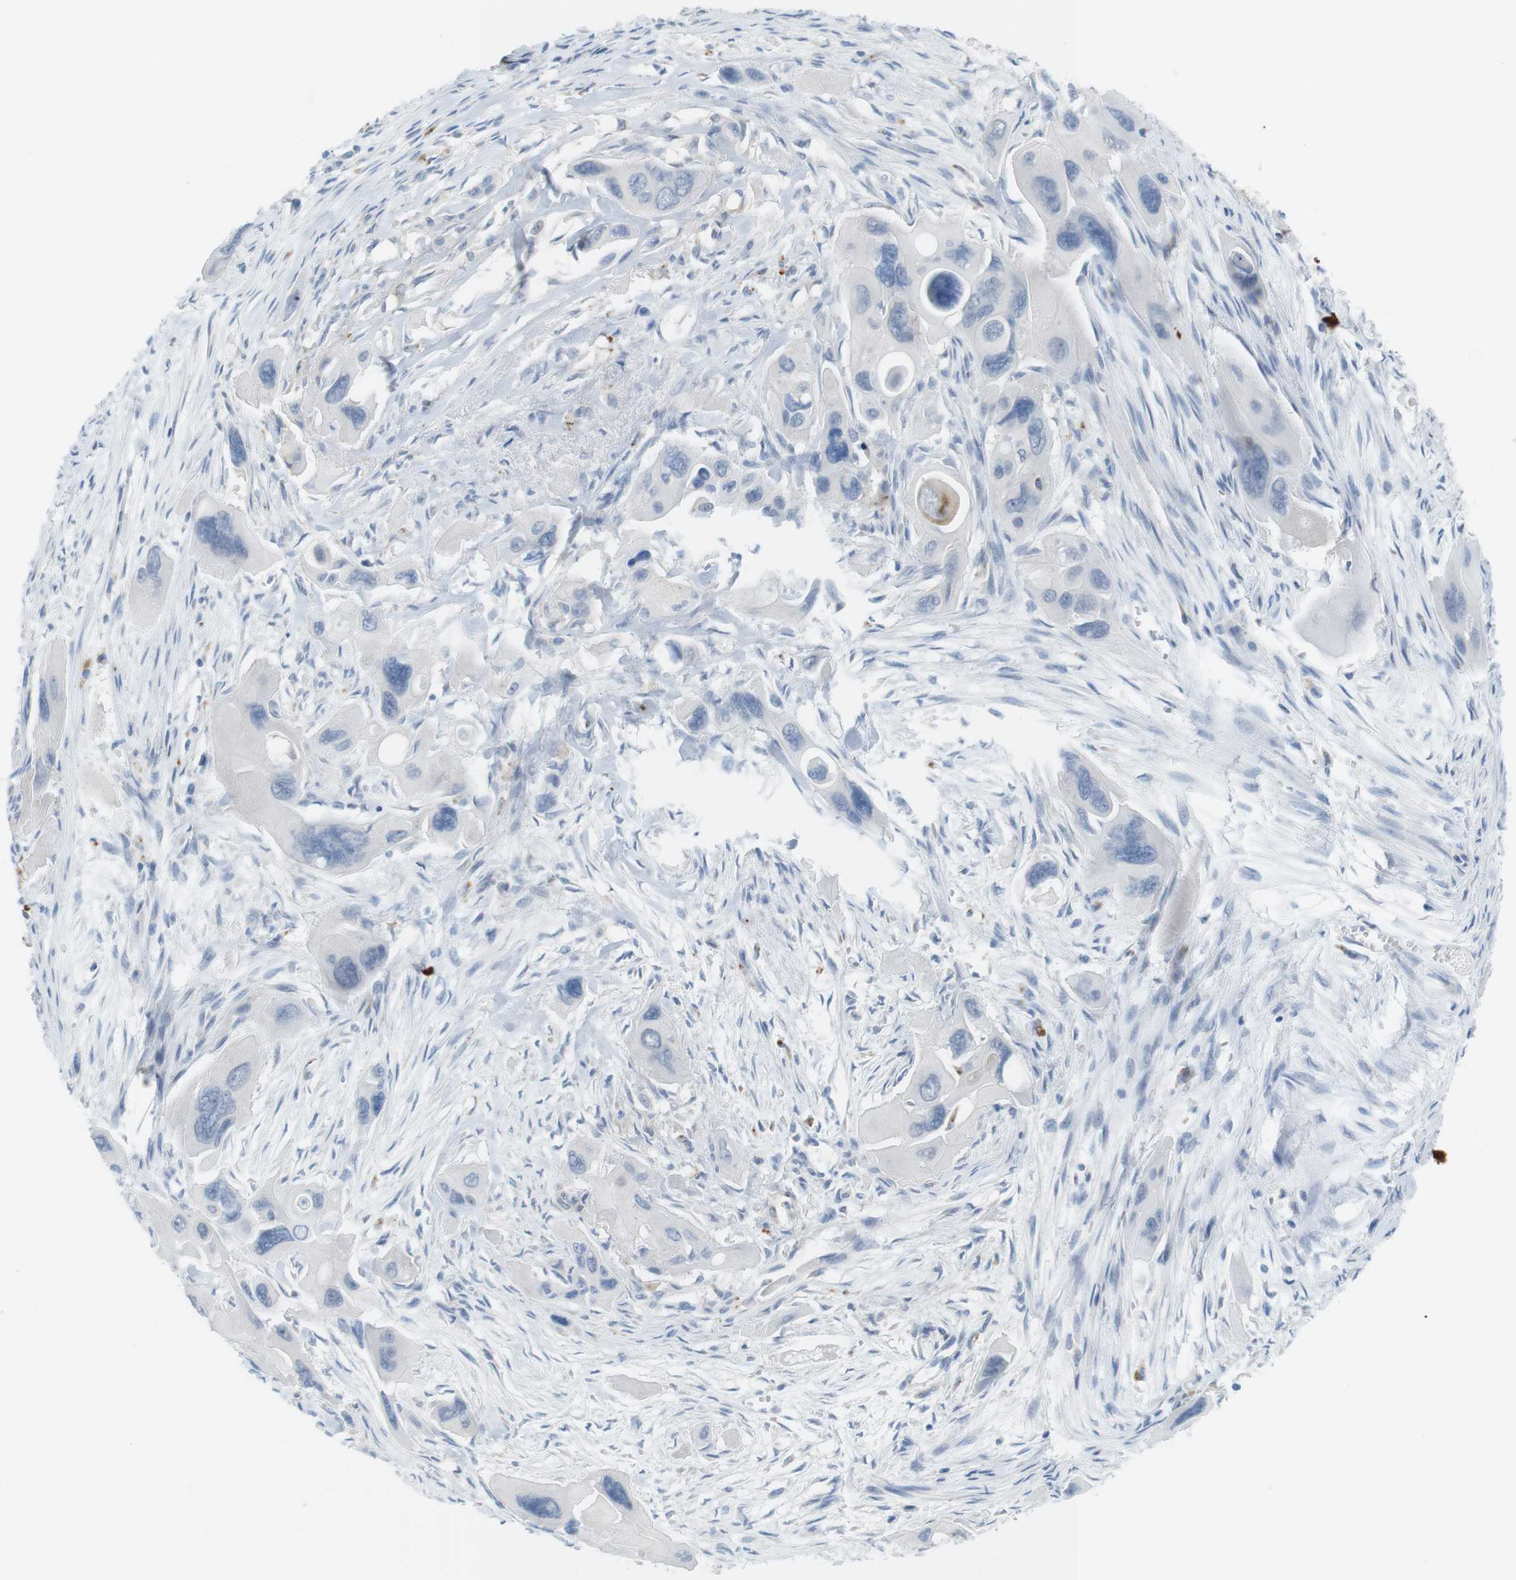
{"staining": {"intensity": "weak", "quantity": "<25%", "location": "cytoplasmic/membranous"}, "tissue": "pancreatic cancer", "cell_type": "Tumor cells", "image_type": "cancer", "snomed": [{"axis": "morphology", "description": "Adenocarcinoma, NOS"}, {"axis": "topography", "description": "Pancreas"}], "caption": "The histopathology image shows no staining of tumor cells in adenocarcinoma (pancreatic).", "gene": "YIPF1", "patient": {"sex": "male", "age": 73}}